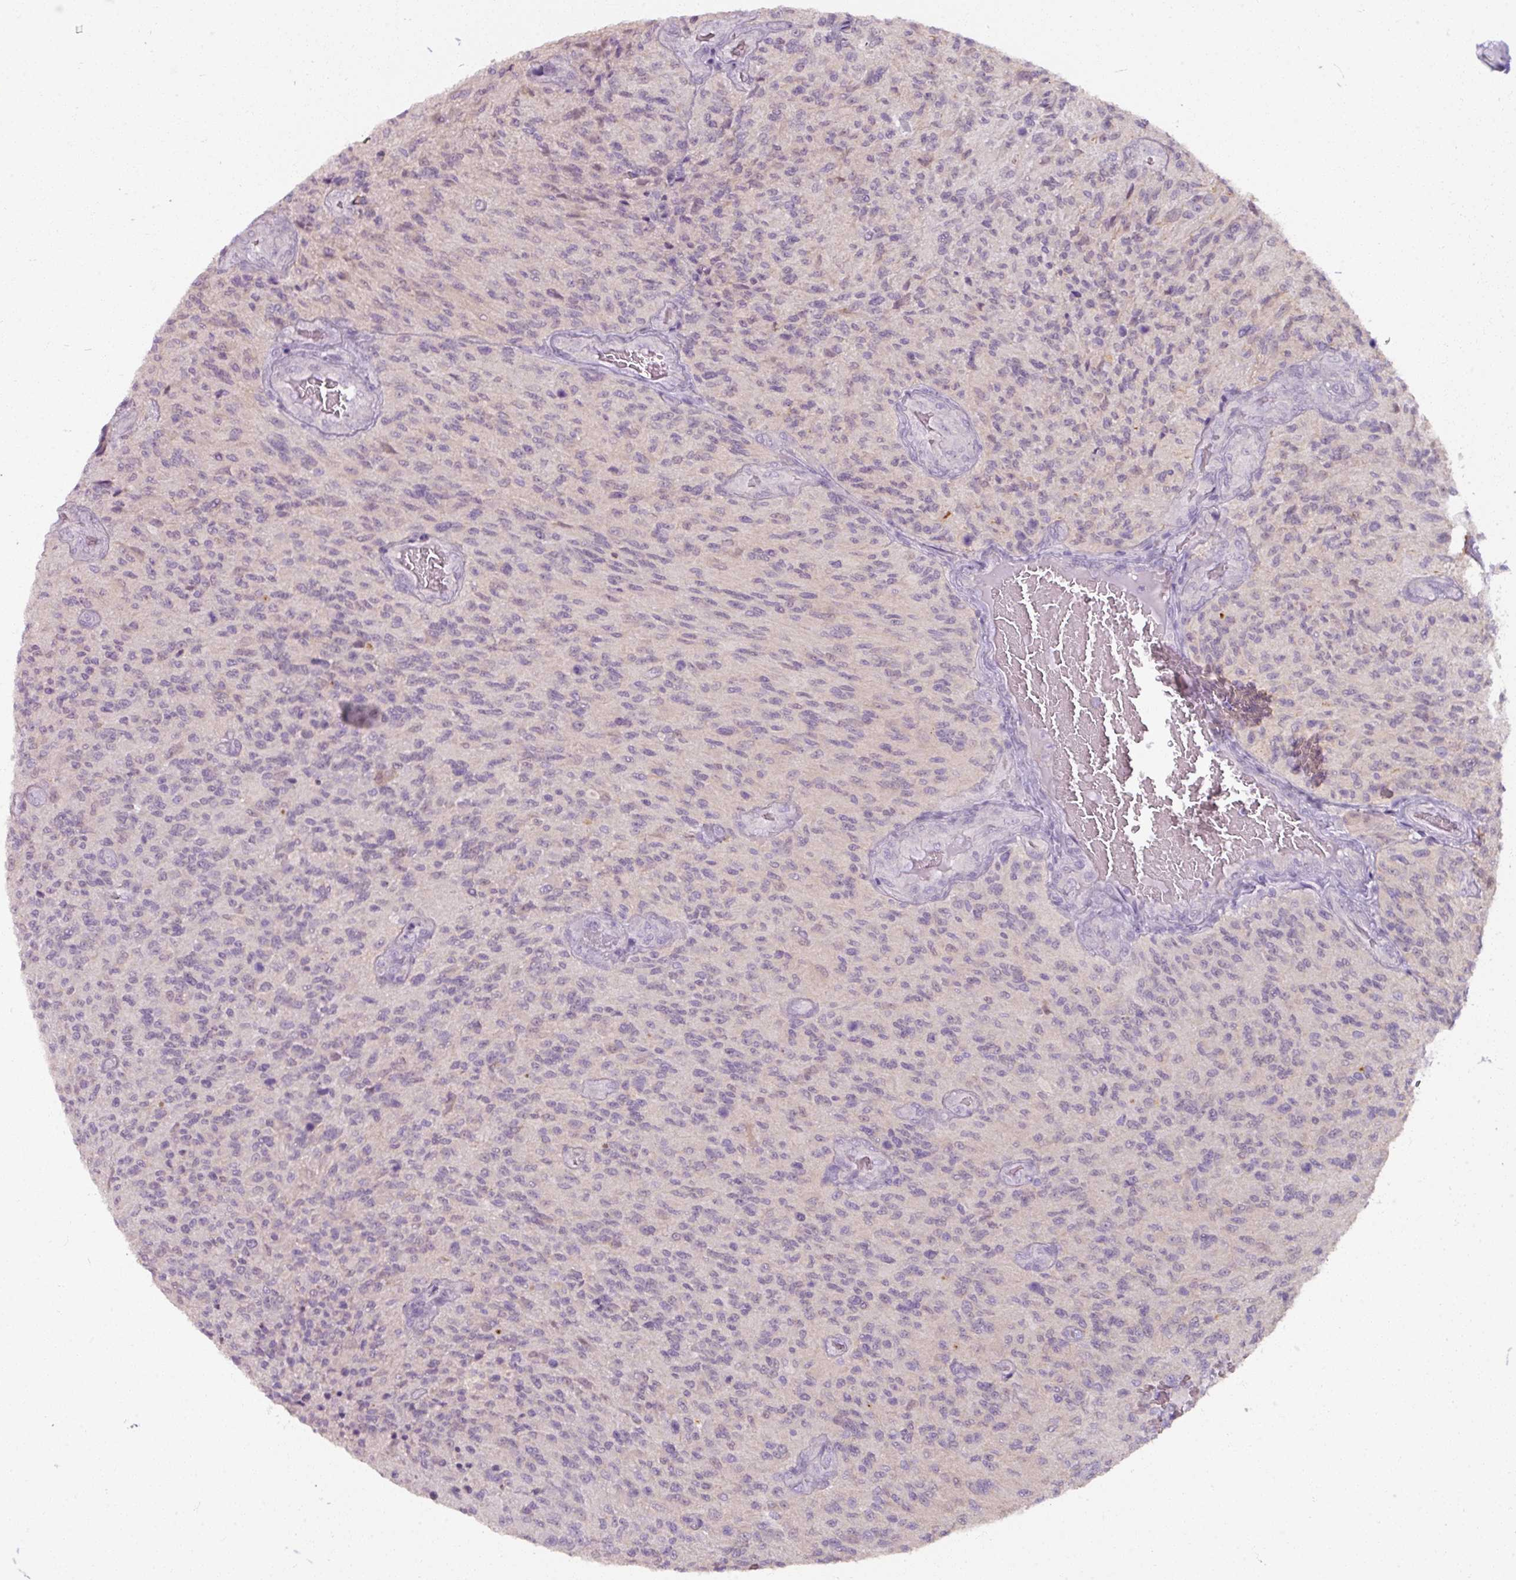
{"staining": {"intensity": "negative", "quantity": "none", "location": "none"}, "tissue": "glioma", "cell_type": "Tumor cells", "image_type": "cancer", "snomed": [{"axis": "morphology", "description": "Normal tissue, NOS"}, {"axis": "morphology", "description": "Glioma, malignant, High grade"}, {"axis": "topography", "description": "Cerebral cortex"}], "caption": "The photomicrograph exhibits no significant expression in tumor cells of high-grade glioma (malignant).", "gene": "PNMA6A", "patient": {"sex": "male", "age": 56}}